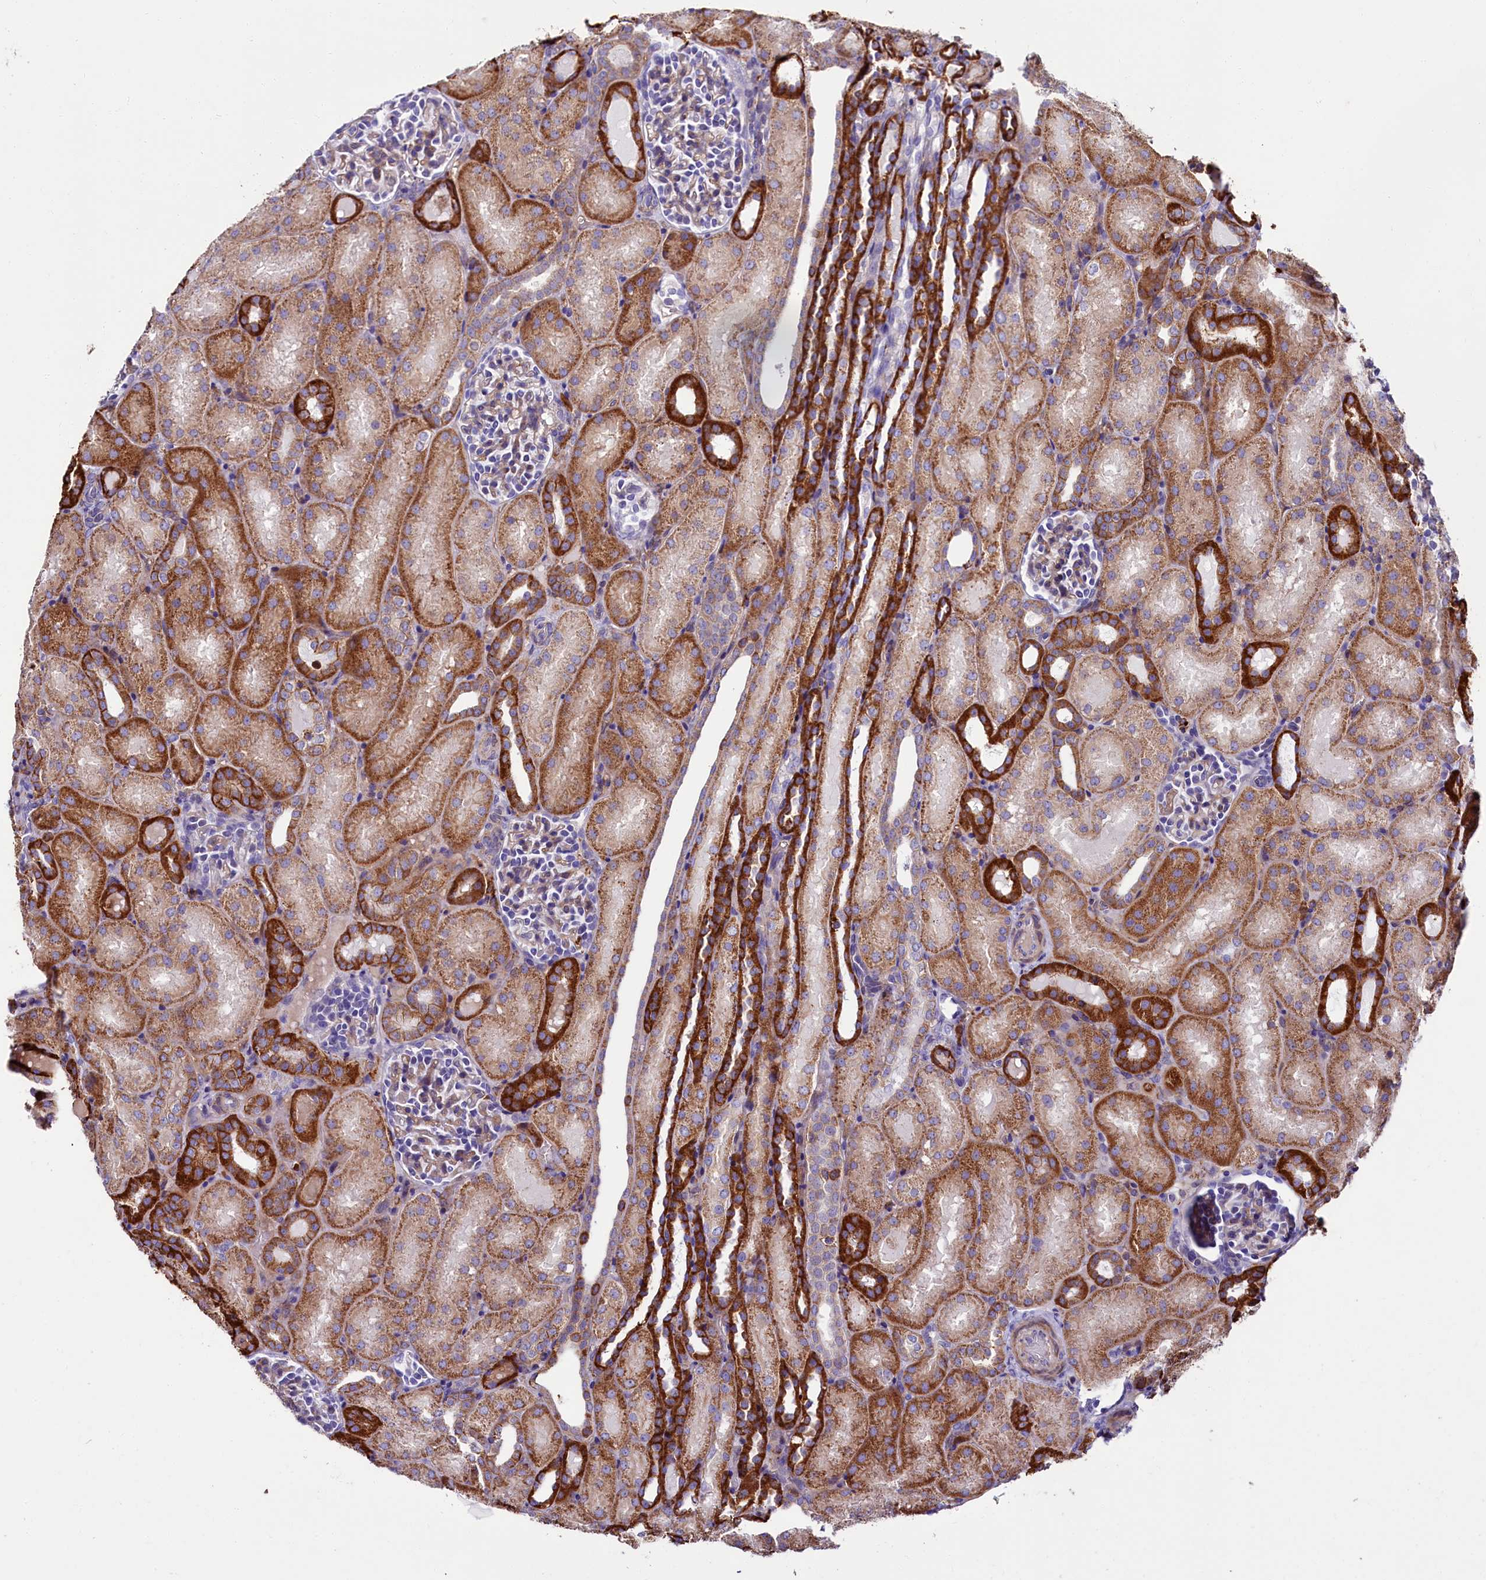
{"staining": {"intensity": "weak", "quantity": "<25%", "location": "cytoplasmic/membranous"}, "tissue": "kidney", "cell_type": "Cells in glomeruli", "image_type": "normal", "snomed": [{"axis": "morphology", "description": "Normal tissue, NOS"}, {"axis": "topography", "description": "Kidney"}], "caption": "This photomicrograph is of unremarkable kidney stained with immunohistochemistry to label a protein in brown with the nuclei are counter-stained blue. There is no expression in cells in glomeruli. (DAB (3,3'-diaminobenzidine) IHC, high magnification).", "gene": "IL20RA", "patient": {"sex": "male", "age": 1}}